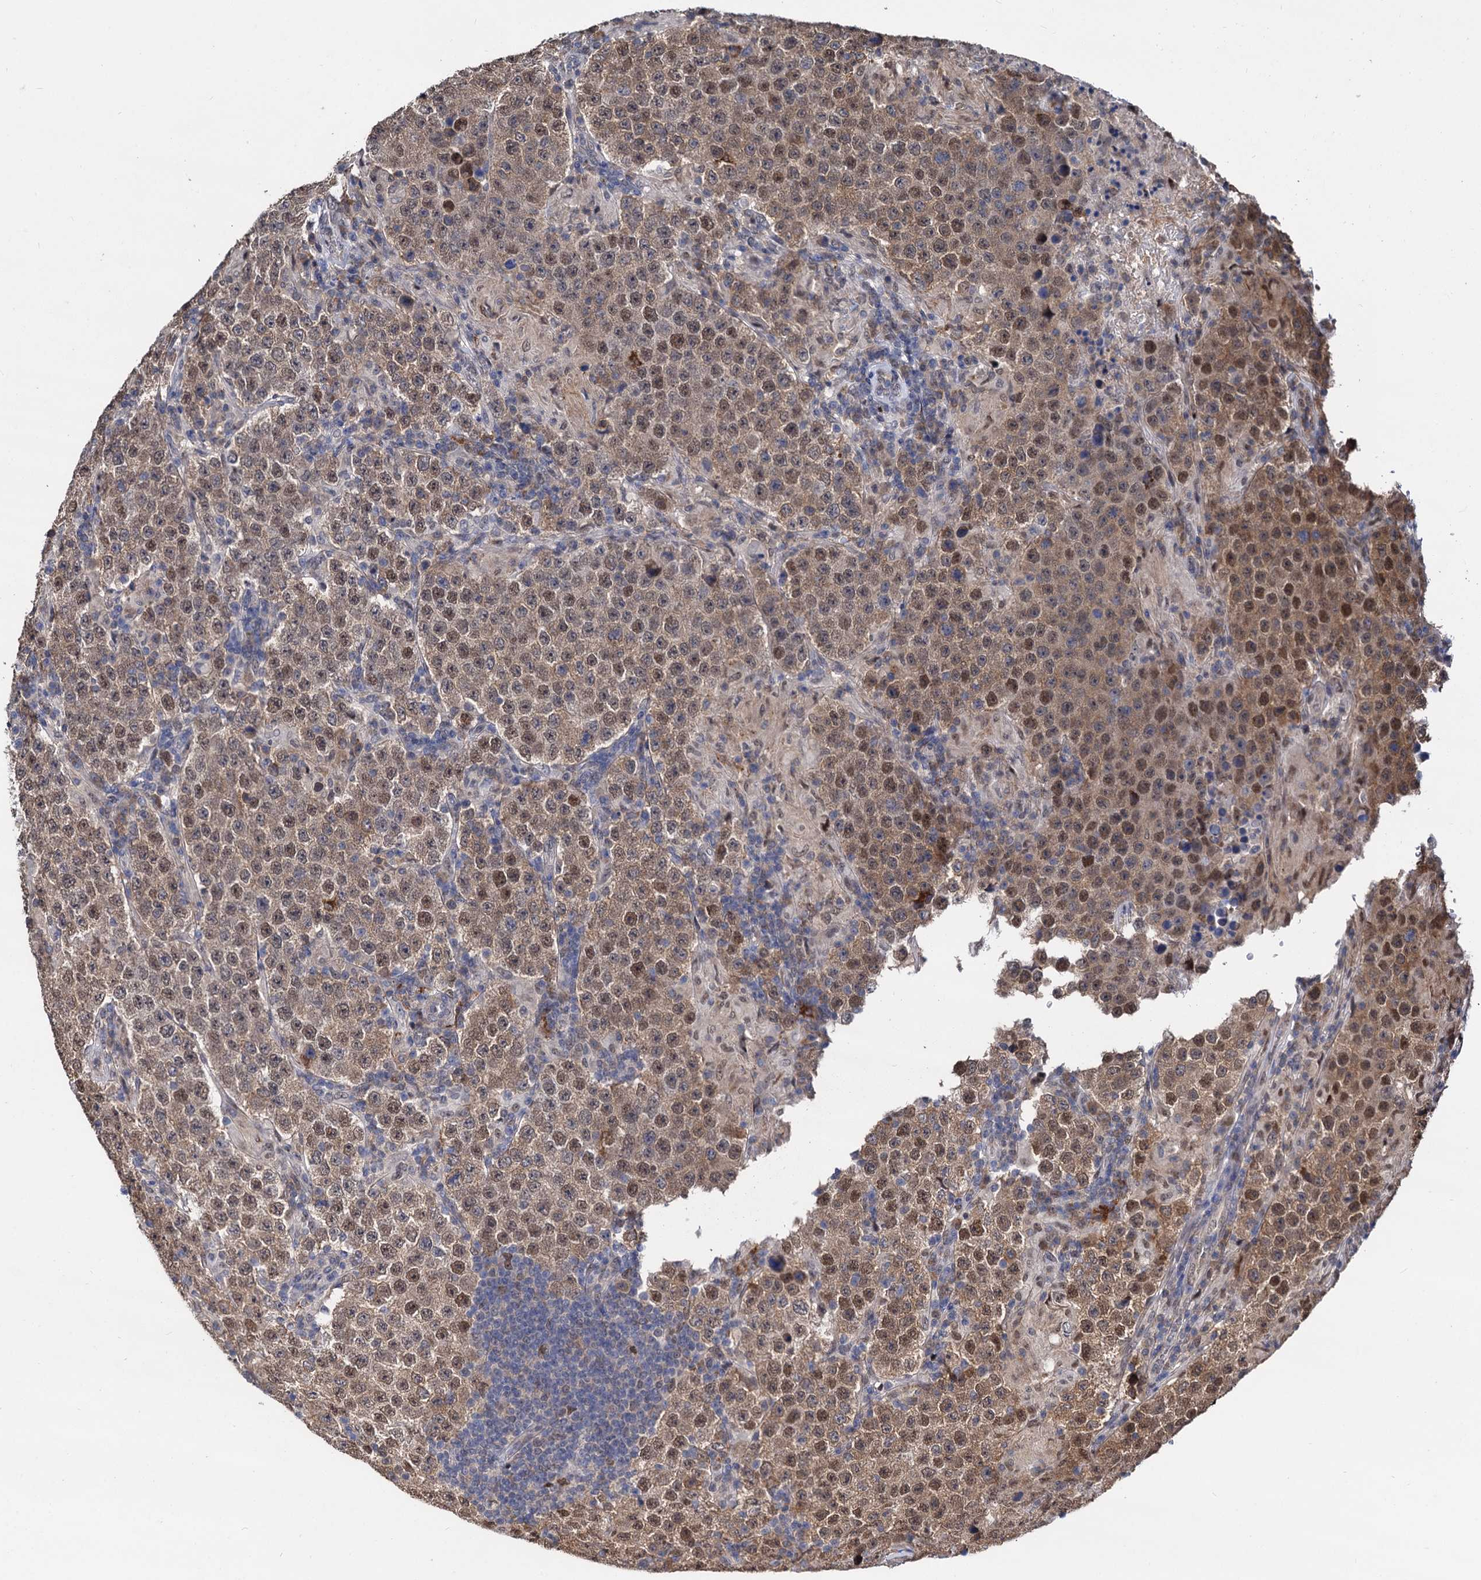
{"staining": {"intensity": "moderate", "quantity": ">75%", "location": "cytoplasmic/membranous,nuclear"}, "tissue": "testis cancer", "cell_type": "Tumor cells", "image_type": "cancer", "snomed": [{"axis": "morphology", "description": "Normal tissue, NOS"}, {"axis": "morphology", "description": "Urothelial carcinoma, High grade"}, {"axis": "morphology", "description": "Seminoma, NOS"}, {"axis": "morphology", "description": "Carcinoma, Embryonal, NOS"}, {"axis": "topography", "description": "Urinary bladder"}, {"axis": "topography", "description": "Testis"}], "caption": "Testis cancer (embryonal carcinoma) stained for a protein (brown) displays moderate cytoplasmic/membranous and nuclear positive staining in approximately >75% of tumor cells.", "gene": "PSMD4", "patient": {"sex": "male", "age": 41}}